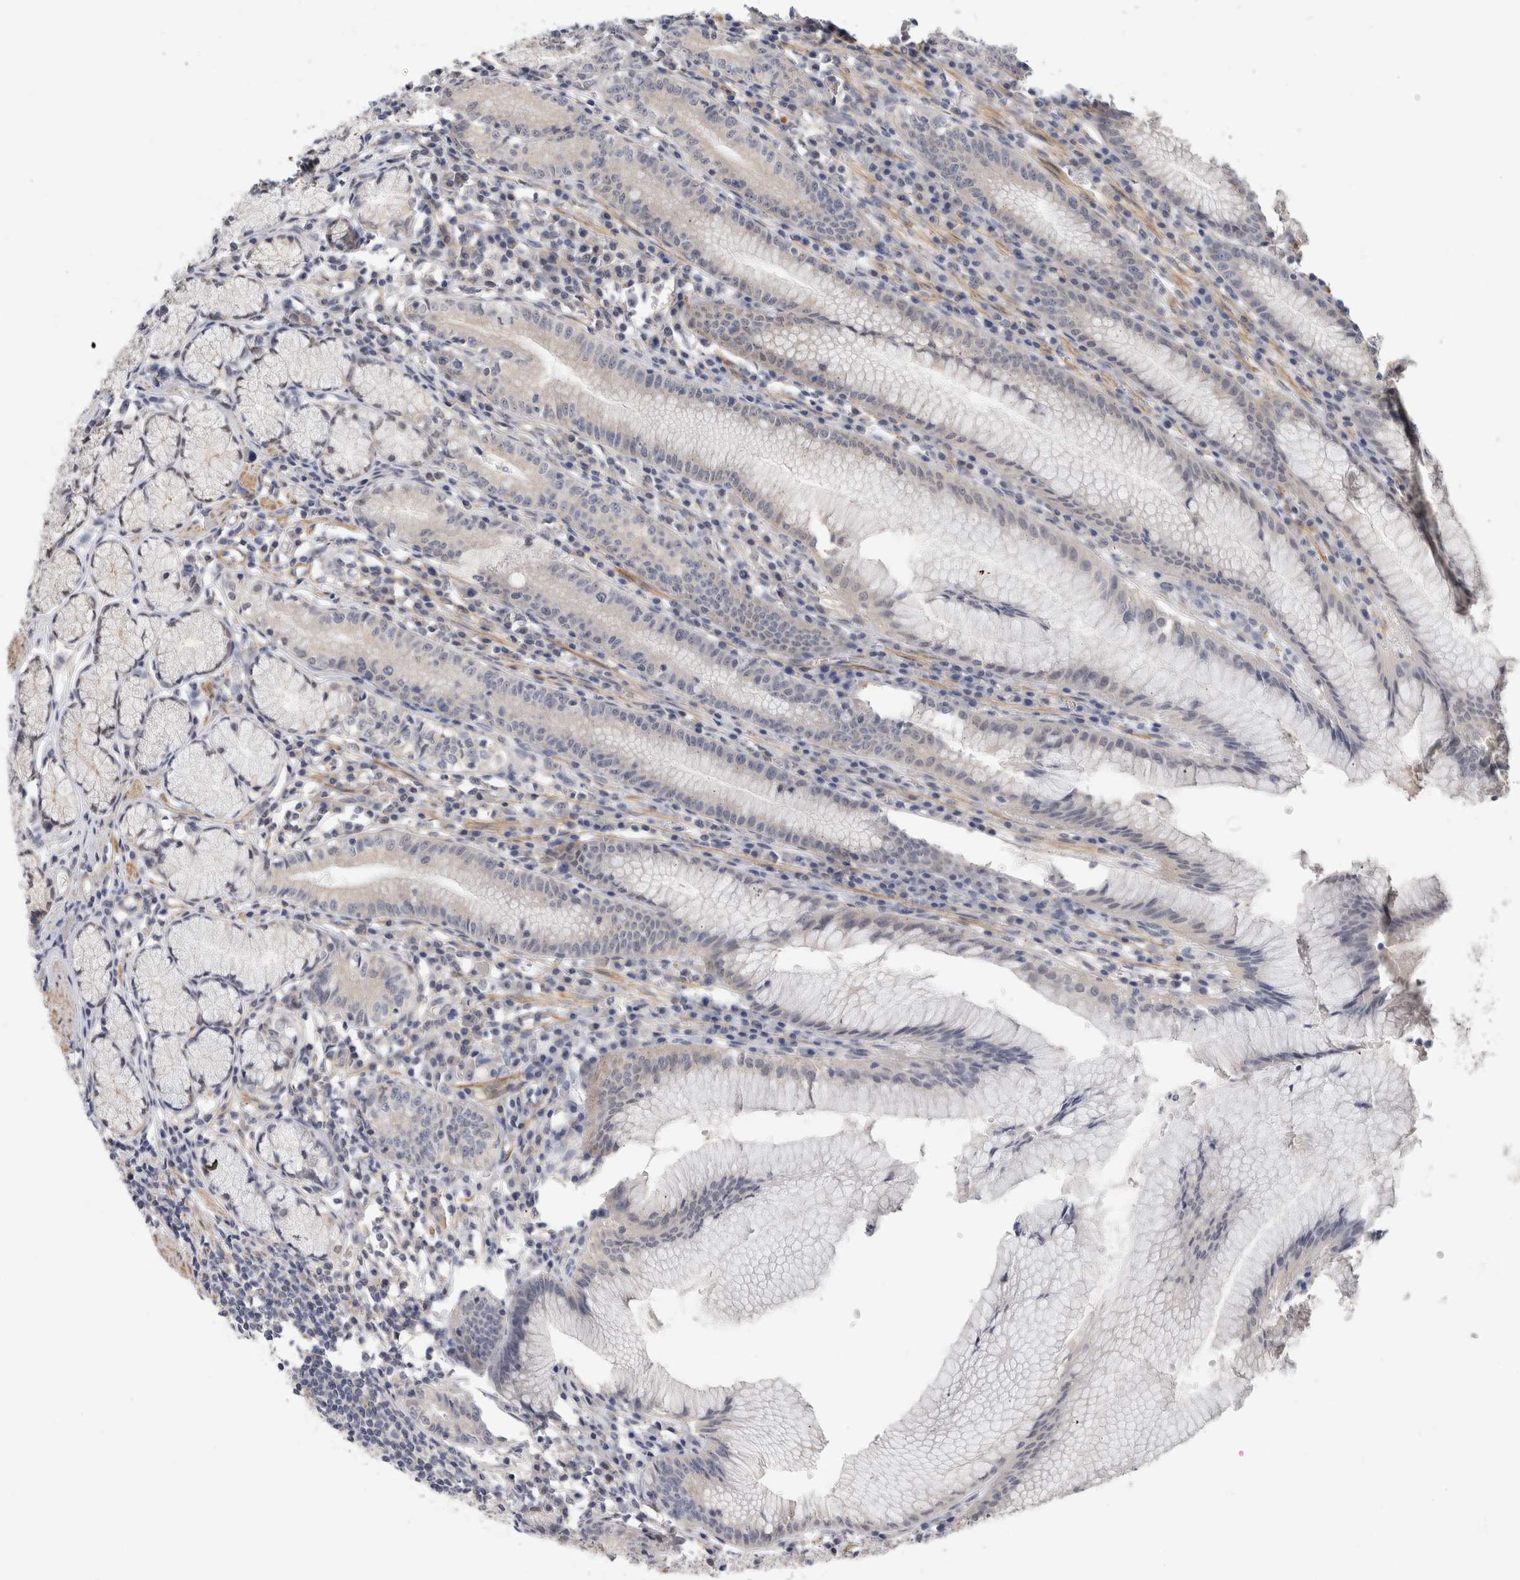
{"staining": {"intensity": "weak", "quantity": "<25%", "location": "cytoplasmic/membranous"}, "tissue": "stomach", "cell_type": "Glandular cells", "image_type": "normal", "snomed": [{"axis": "morphology", "description": "Normal tissue, NOS"}, {"axis": "topography", "description": "Stomach"}], "caption": "Glandular cells show no significant protein expression in benign stomach. (DAB IHC visualized using brightfield microscopy, high magnification).", "gene": "PGM1", "patient": {"sex": "male", "age": 55}}